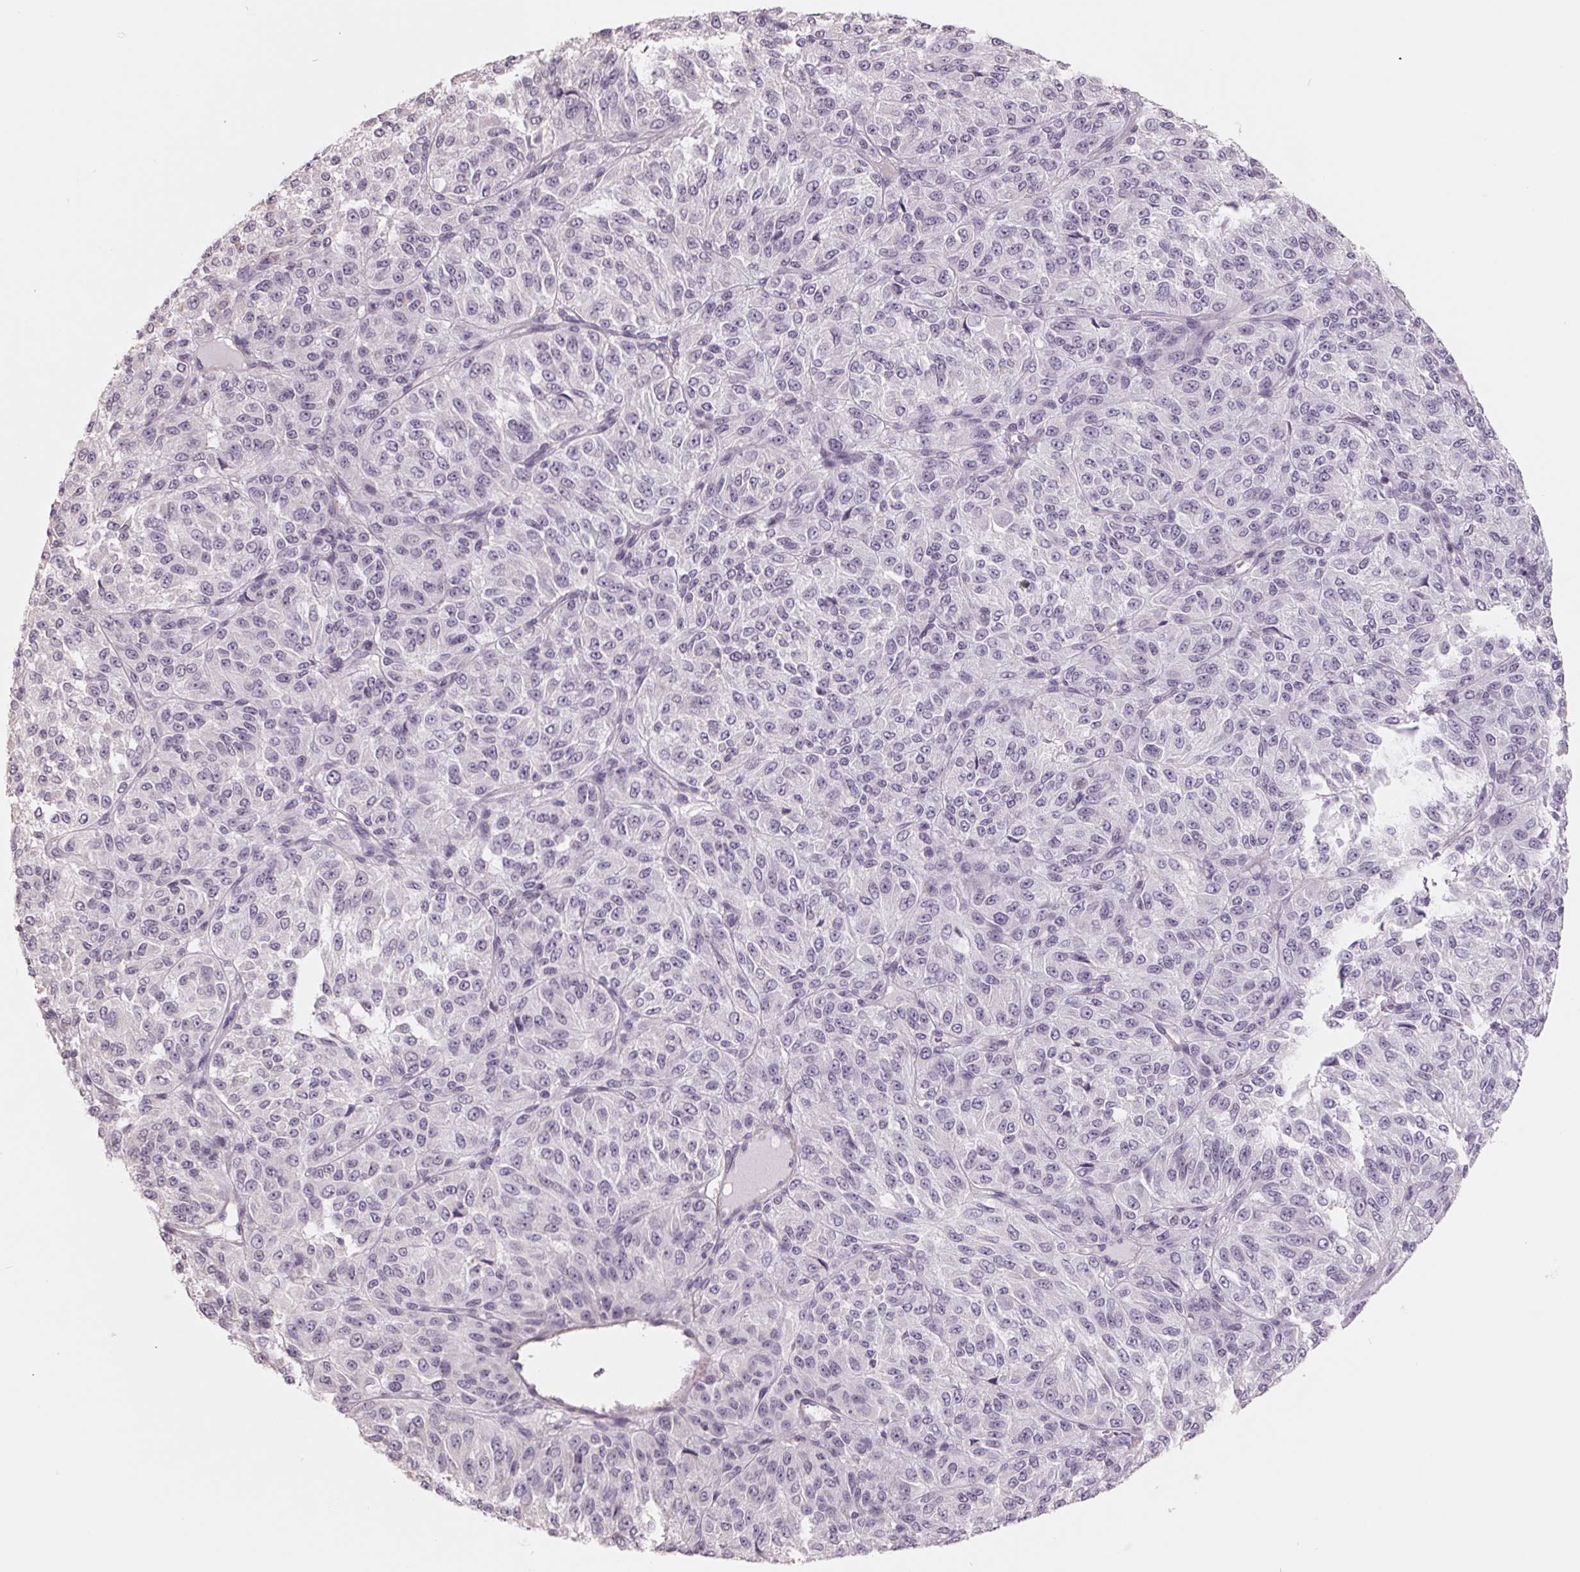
{"staining": {"intensity": "negative", "quantity": "none", "location": "none"}, "tissue": "melanoma", "cell_type": "Tumor cells", "image_type": "cancer", "snomed": [{"axis": "morphology", "description": "Malignant melanoma, Metastatic site"}, {"axis": "topography", "description": "Brain"}], "caption": "The histopathology image reveals no staining of tumor cells in malignant melanoma (metastatic site). Brightfield microscopy of IHC stained with DAB (3,3'-diaminobenzidine) (brown) and hematoxylin (blue), captured at high magnification.", "gene": "FTCD", "patient": {"sex": "female", "age": 56}}